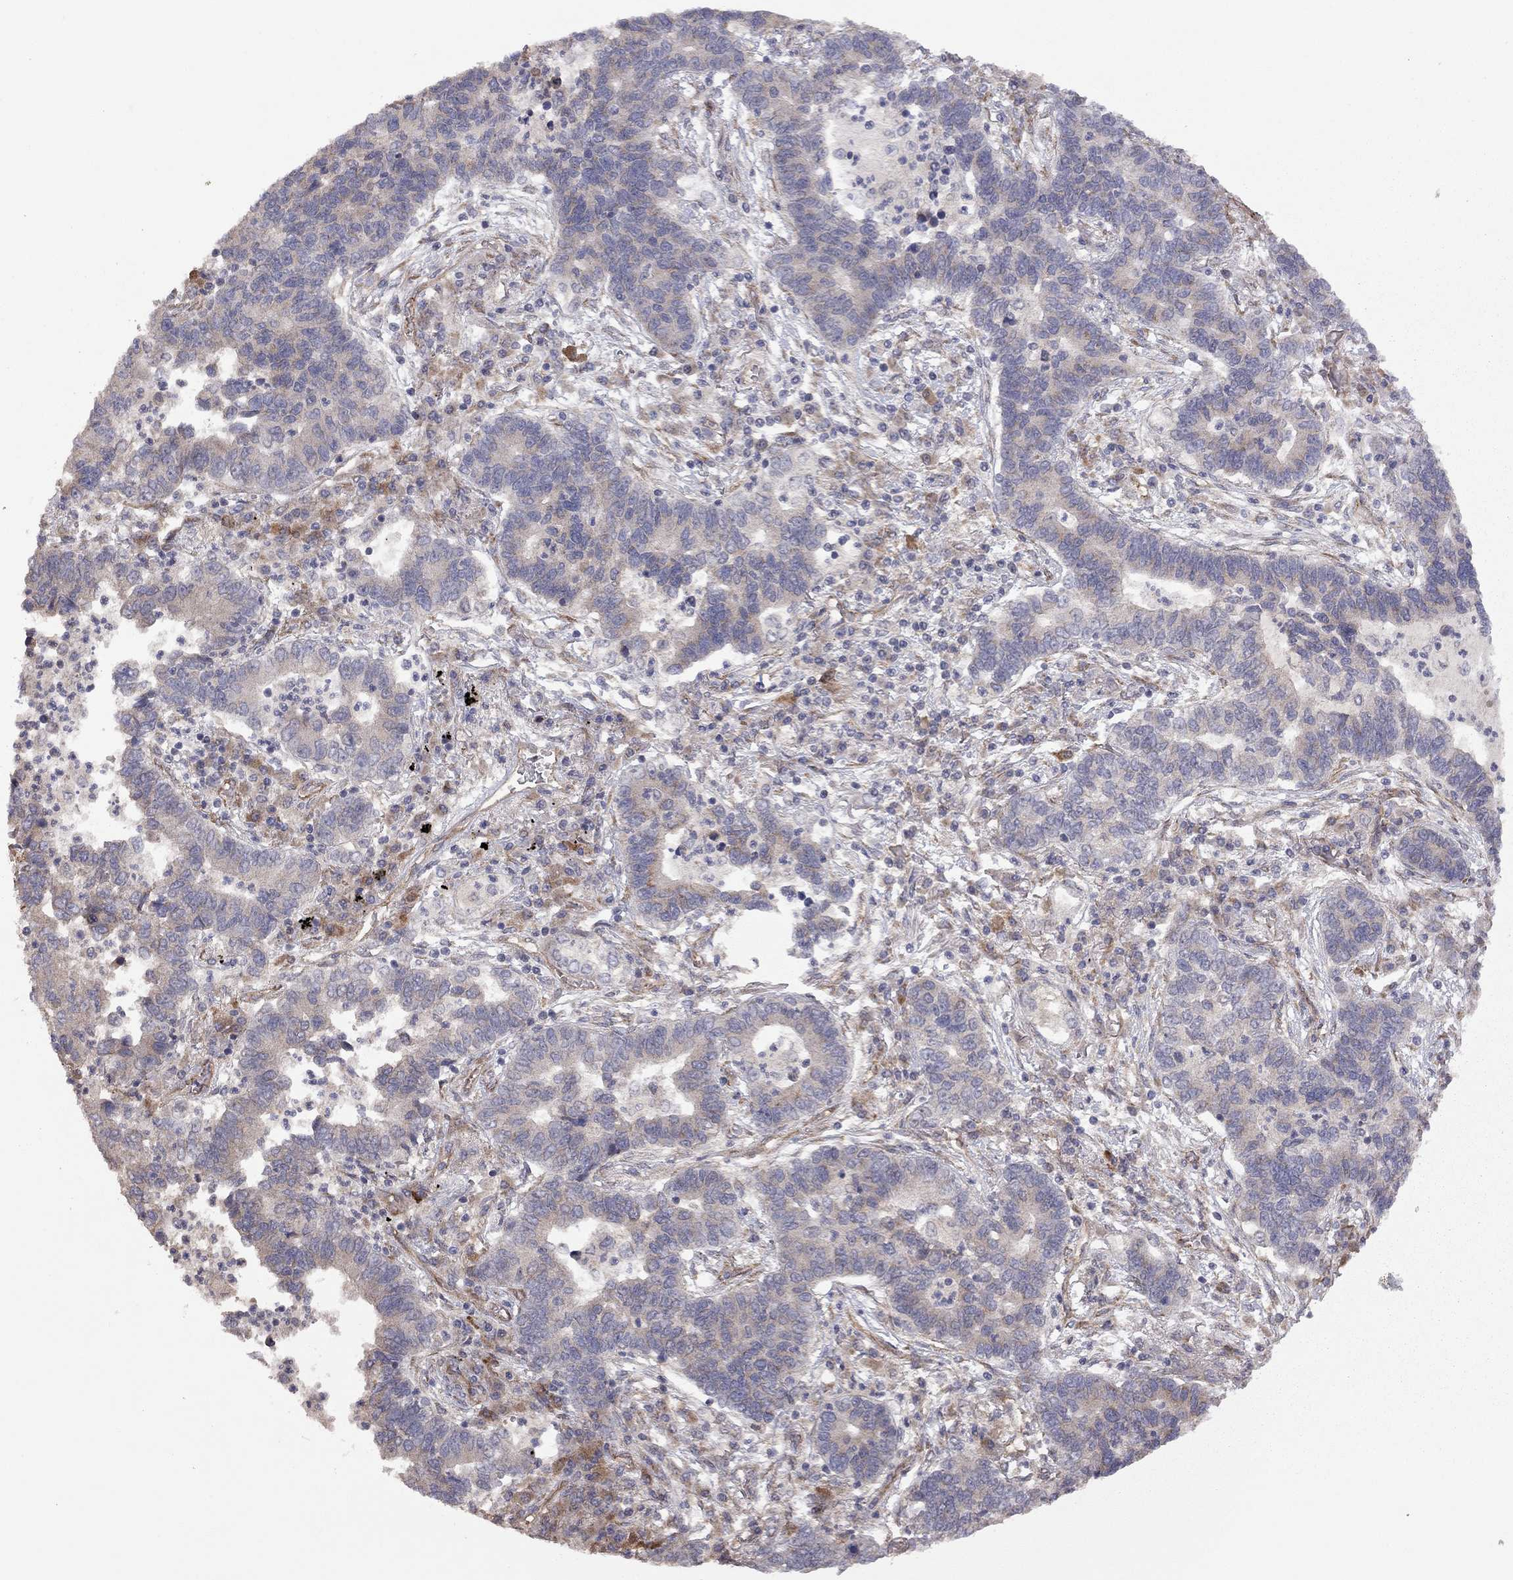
{"staining": {"intensity": "negative", "quantity": "none", "location": "none"}, "tissue": "lung cancer", "cell_type": "Tumor cells", "image_type": "cancer", "snomed": [{"axis": "morphology", "description": "Adenocarcinoma, NOS"}, {"axis": "topography", "description": "Lung"}], "caption": "Immunohistochemistry (IHC) image of human adenocarcinoma (lung) stained for a protein (brown), which shows no expression in tumor cells.", "gene": "EXOC3L2", "patient": {"sex": "female", "age": 57}}